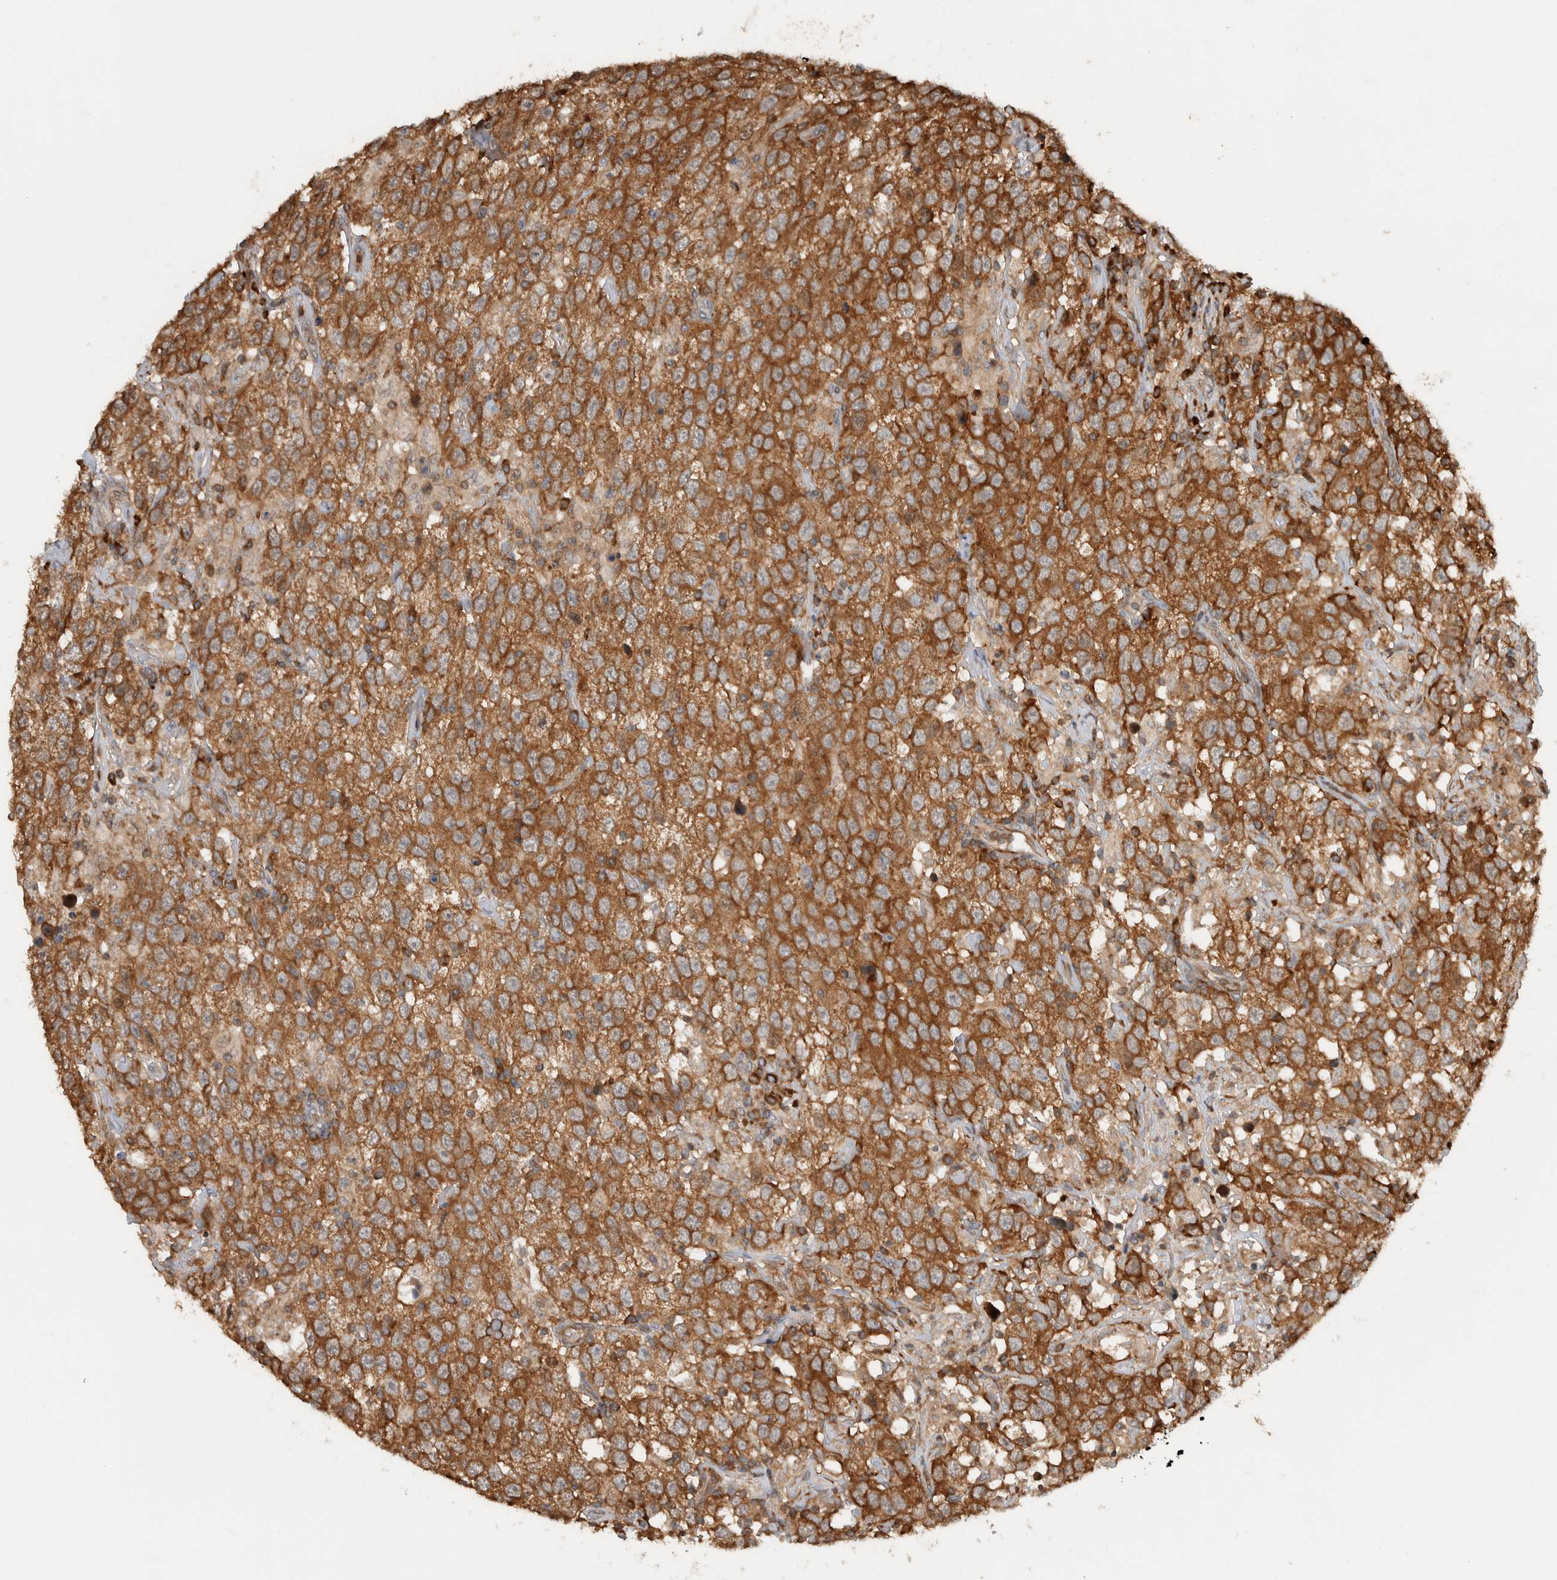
{"staining": {"intensity": "strong", "quantity": ">75%", "location": "cytoplasmic/membranous"}, "tissue": "testis cancer", "cell_type": "Tumor cells", "image_type": "cancer", "snomed": [{"axis": "morphology", "description": "Seminoma, NOS"}, {"axis": "topography", "description": "Testis"}], "caption": "A high amount of strong cytoplasmic/membranous positivity is appreciated in about >75% of tumor cells in testis cancer tissue.", "gene": "CNTROB", "patient": {"sex": "male", "age": 41}}